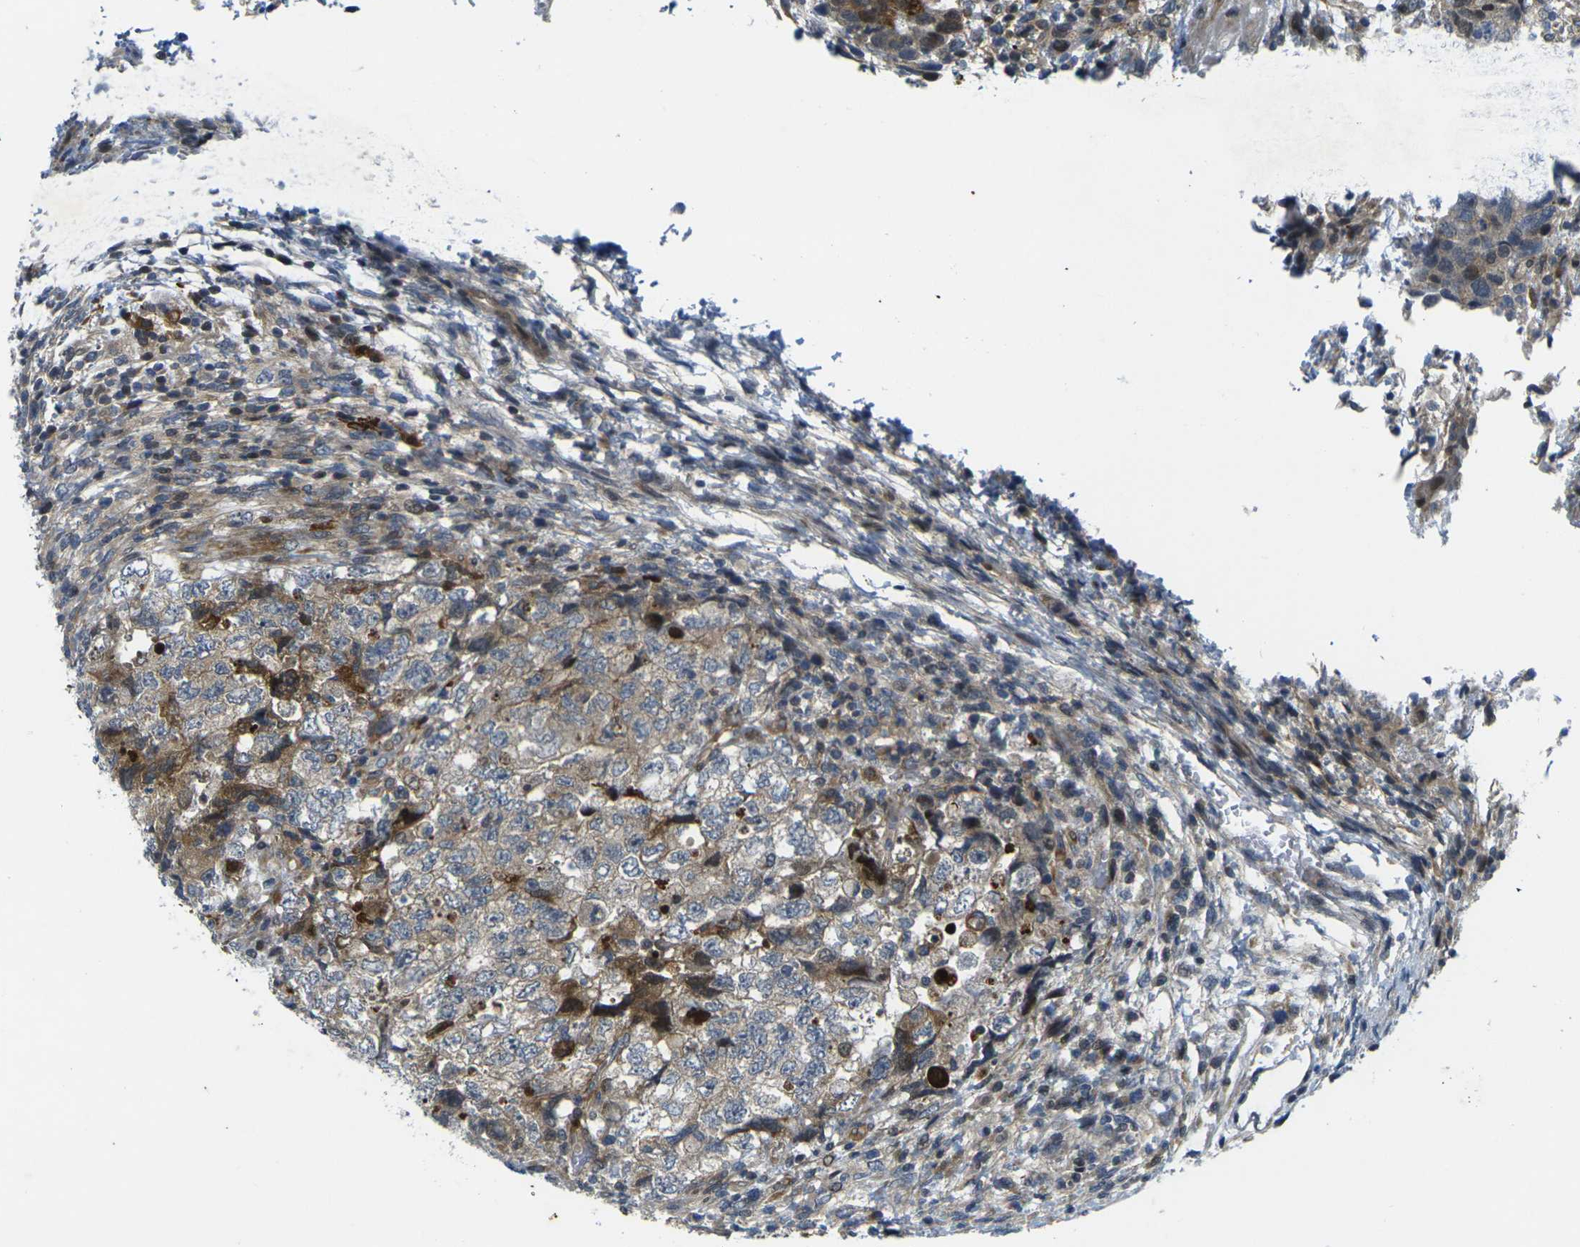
{"staining": {"intensity": "moderate", "quantity": "25%-75%", "location": "cytoplasmic/membranous"}, "tissue": "testis cancer", "cell_type": "Tumor cells", "image_type": "cancer", "snomed": [{"axis": "morphology", "description": "Carcinoma, Embryonal, NOS"}, {"axis": "topography", "description": "Testis"}], "caption": "IHC micrograph of neoplastic tissue: testis cancer stained using IHC displays medium levels of moderate protein expression localized specifically in the cytoplasmic/membranous of tumor cells, appearing as a cytoplasmic/membranous brown color.", "gene": "ROBO2", "patient": {"sex": "male", "age": 36}}